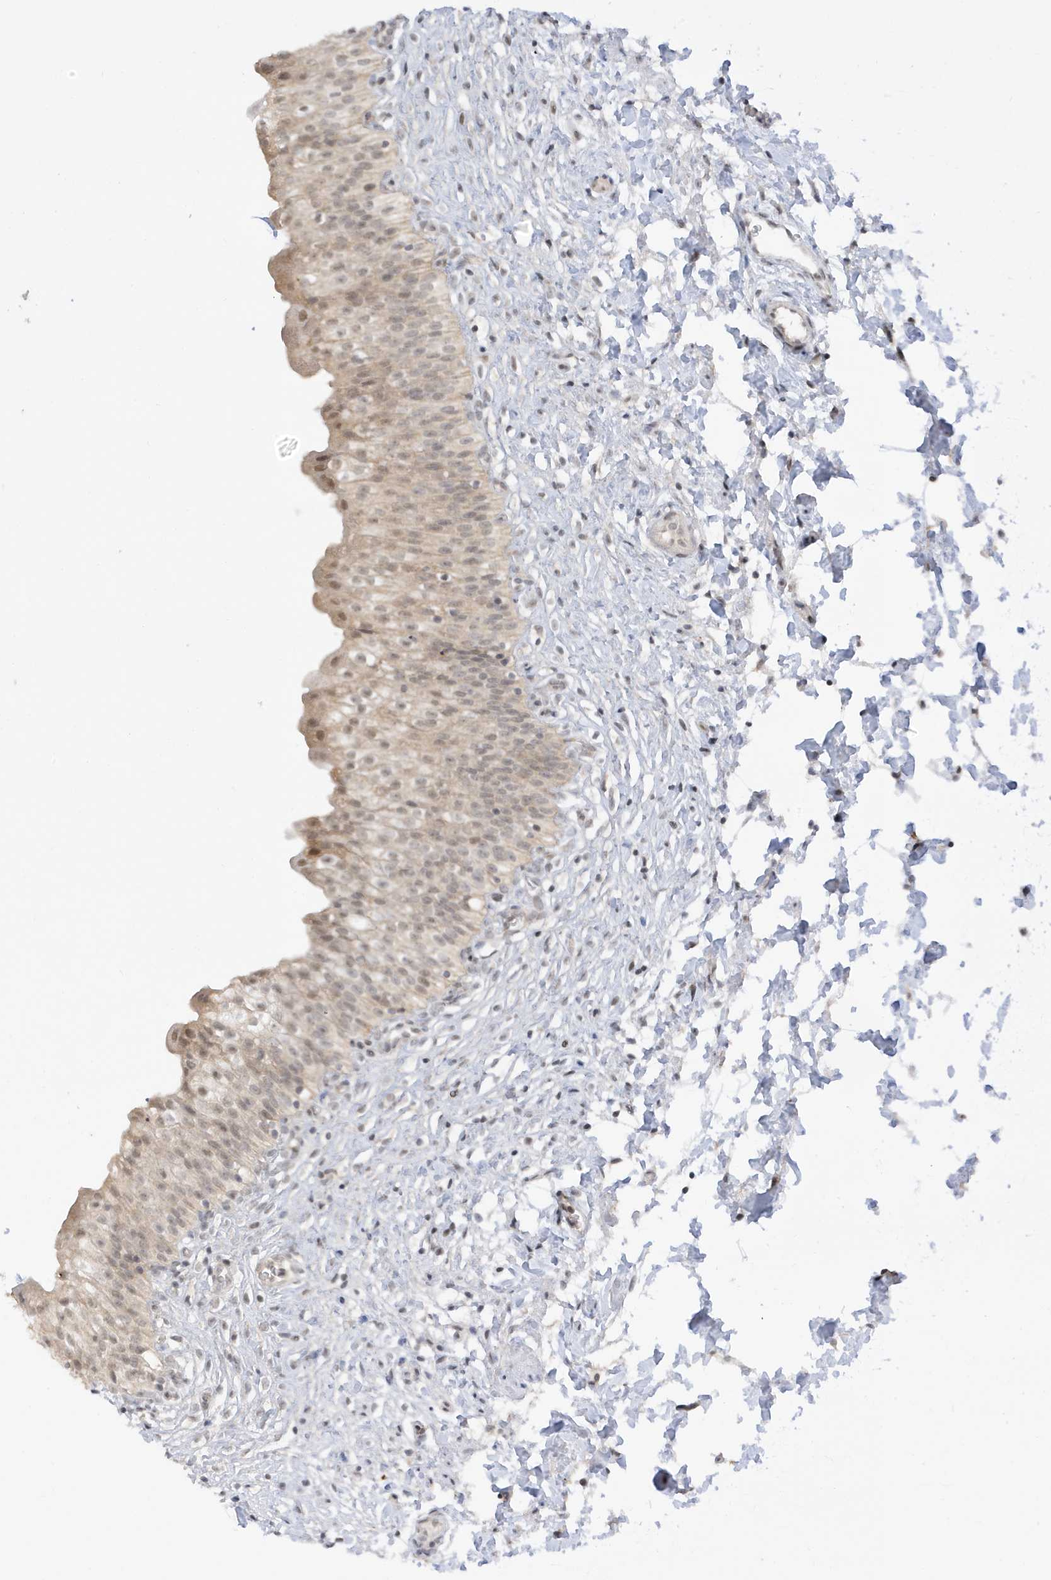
{"staining": {"intensity": "moderate", "quantity": ">75%", "location": "cytoplasmic/membranous,nuclear"}, "tissue": "urinary bladder", "cell_type": "Urothelial cells", "image_type": "normal", "snomed": [{"axis": "morphology", "description": "Normal tissue, NOS"}, {"axis": "topography", "description": "Urinary bladder"}], "caption": "Brown immunohistochemical staining in benign urinary bladder reveals moderate cytoplasmic/membranous,nuclear expression in about >75% of urothelial cells.", "gene": "TAB3", "patient": {"sex": "male", "age": 55}}